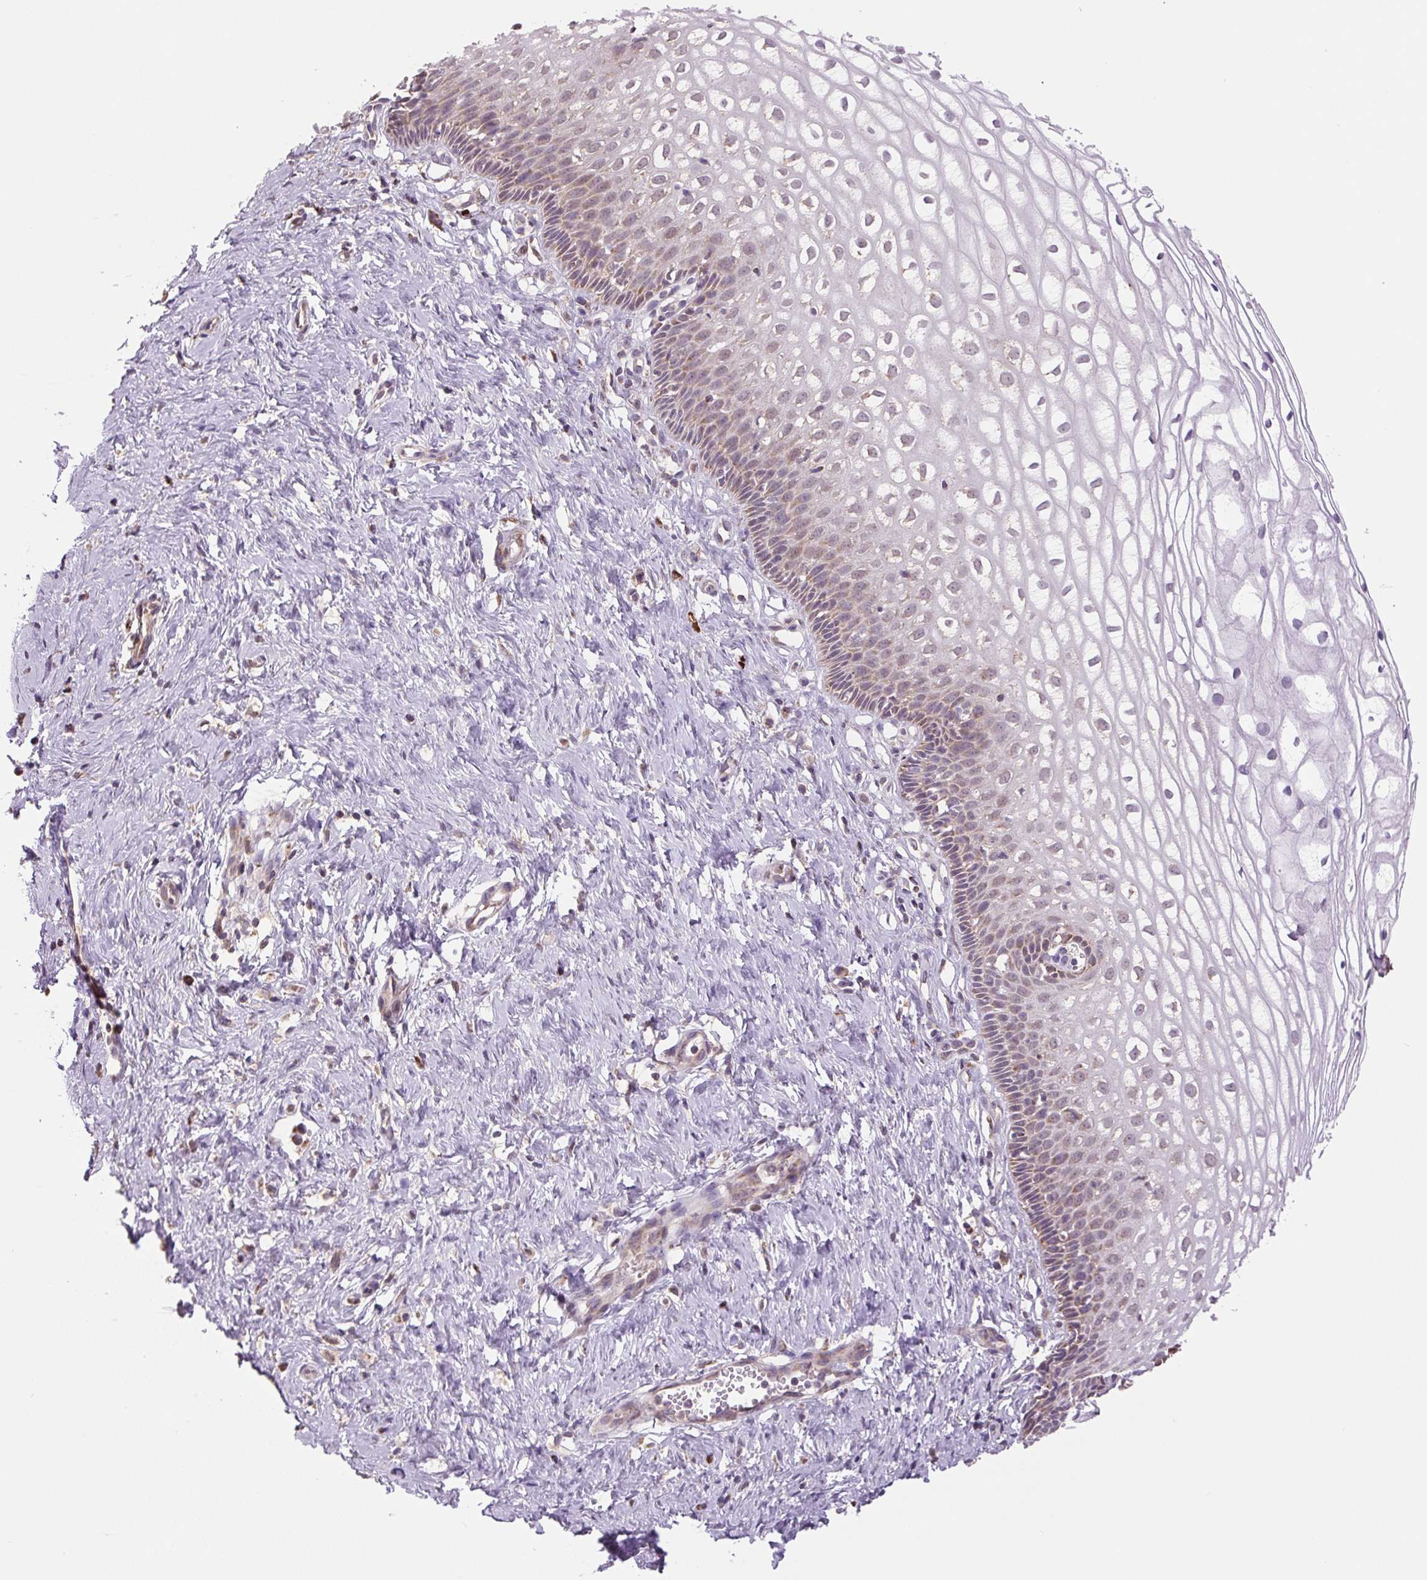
{"staining": {"intensity": "weak", "quantity": "25%-75%", "location": "cytoplasmic/membranous"}, "tissue": "cervix", "cell_type": "Glandular cells", "image_type": "normal", "snomed": [{"axis": "morphology", "description": "Normal tissue, NOS"}, {"axis": "topography", "description": "Cervix"}], "caption": "Glandular cells show low levels of weak cytoplasmic/membranous positivity in approximately 25%-75% of cells in unremarkable cervix. (DAB IHC, brown staining for protein, blue staining for nuclei).", "gene": "SGF29", "patient": {"sex": "female", "age": 36}}